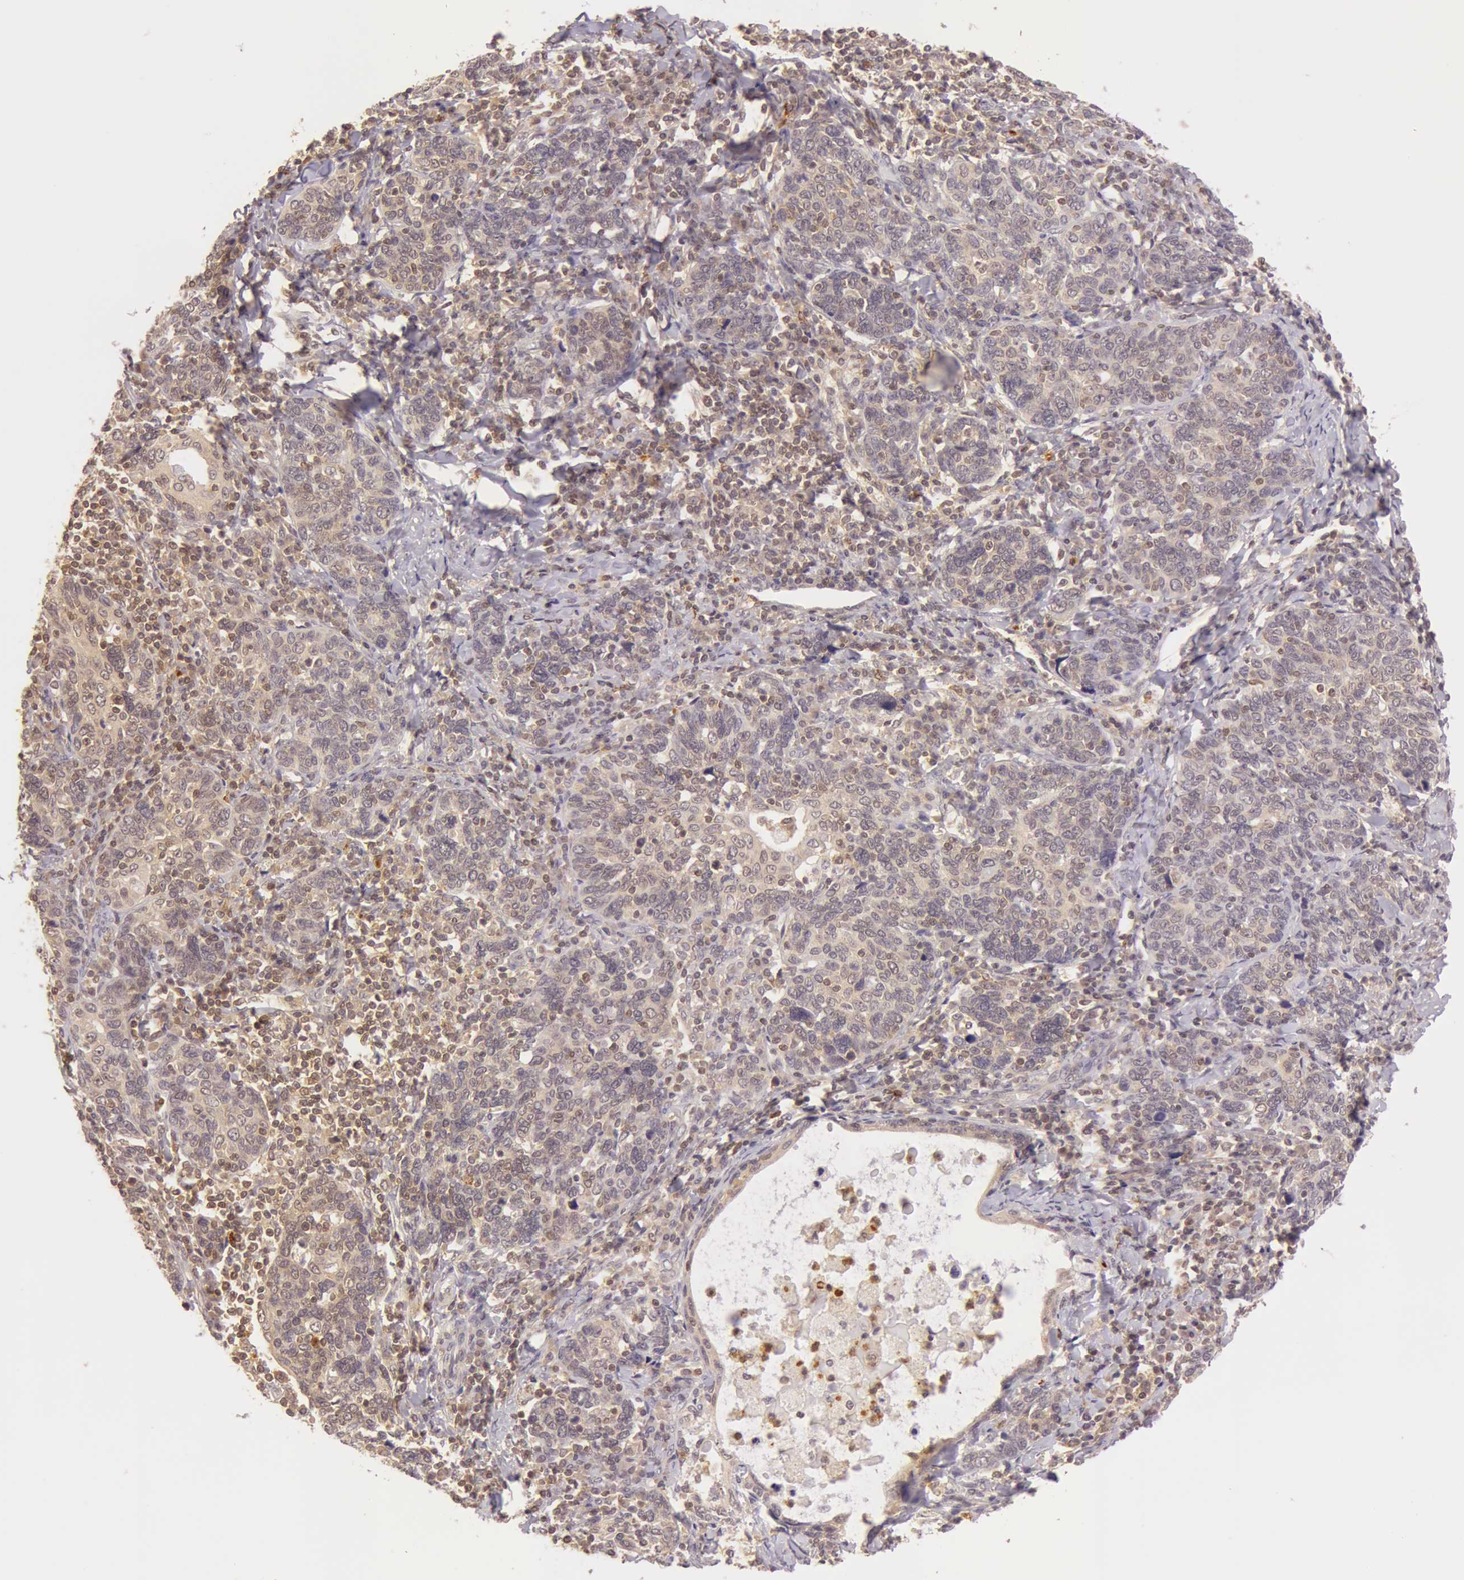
{"staining": {"intensity": "weak", "quantity": ">75%", "location": "cytoplasmic/membranous"}, "tissue": "cervical cancer", "cell_type": "Tumor cells", "image_type": "cancer", "snomed": [{"axis": "morphology", "description": "Squamous cell carcinoma, NOS"}, {"axis": "topography", "description": "Cervix"}], "caption": "IHC (DAB (3,3'-diaminobenzidine)) staining of squamous cell carcinoma (cervical) reveals weak cytoplasmic/membranous protein expression in approximately >75% of tumor cells. Using DAB (brown) and hematoxylin (blue) stains, captured at high magnification using brightfield microscopy.", "gene": "ATG2B", "patient": {"sex": "female", "age": 41}}